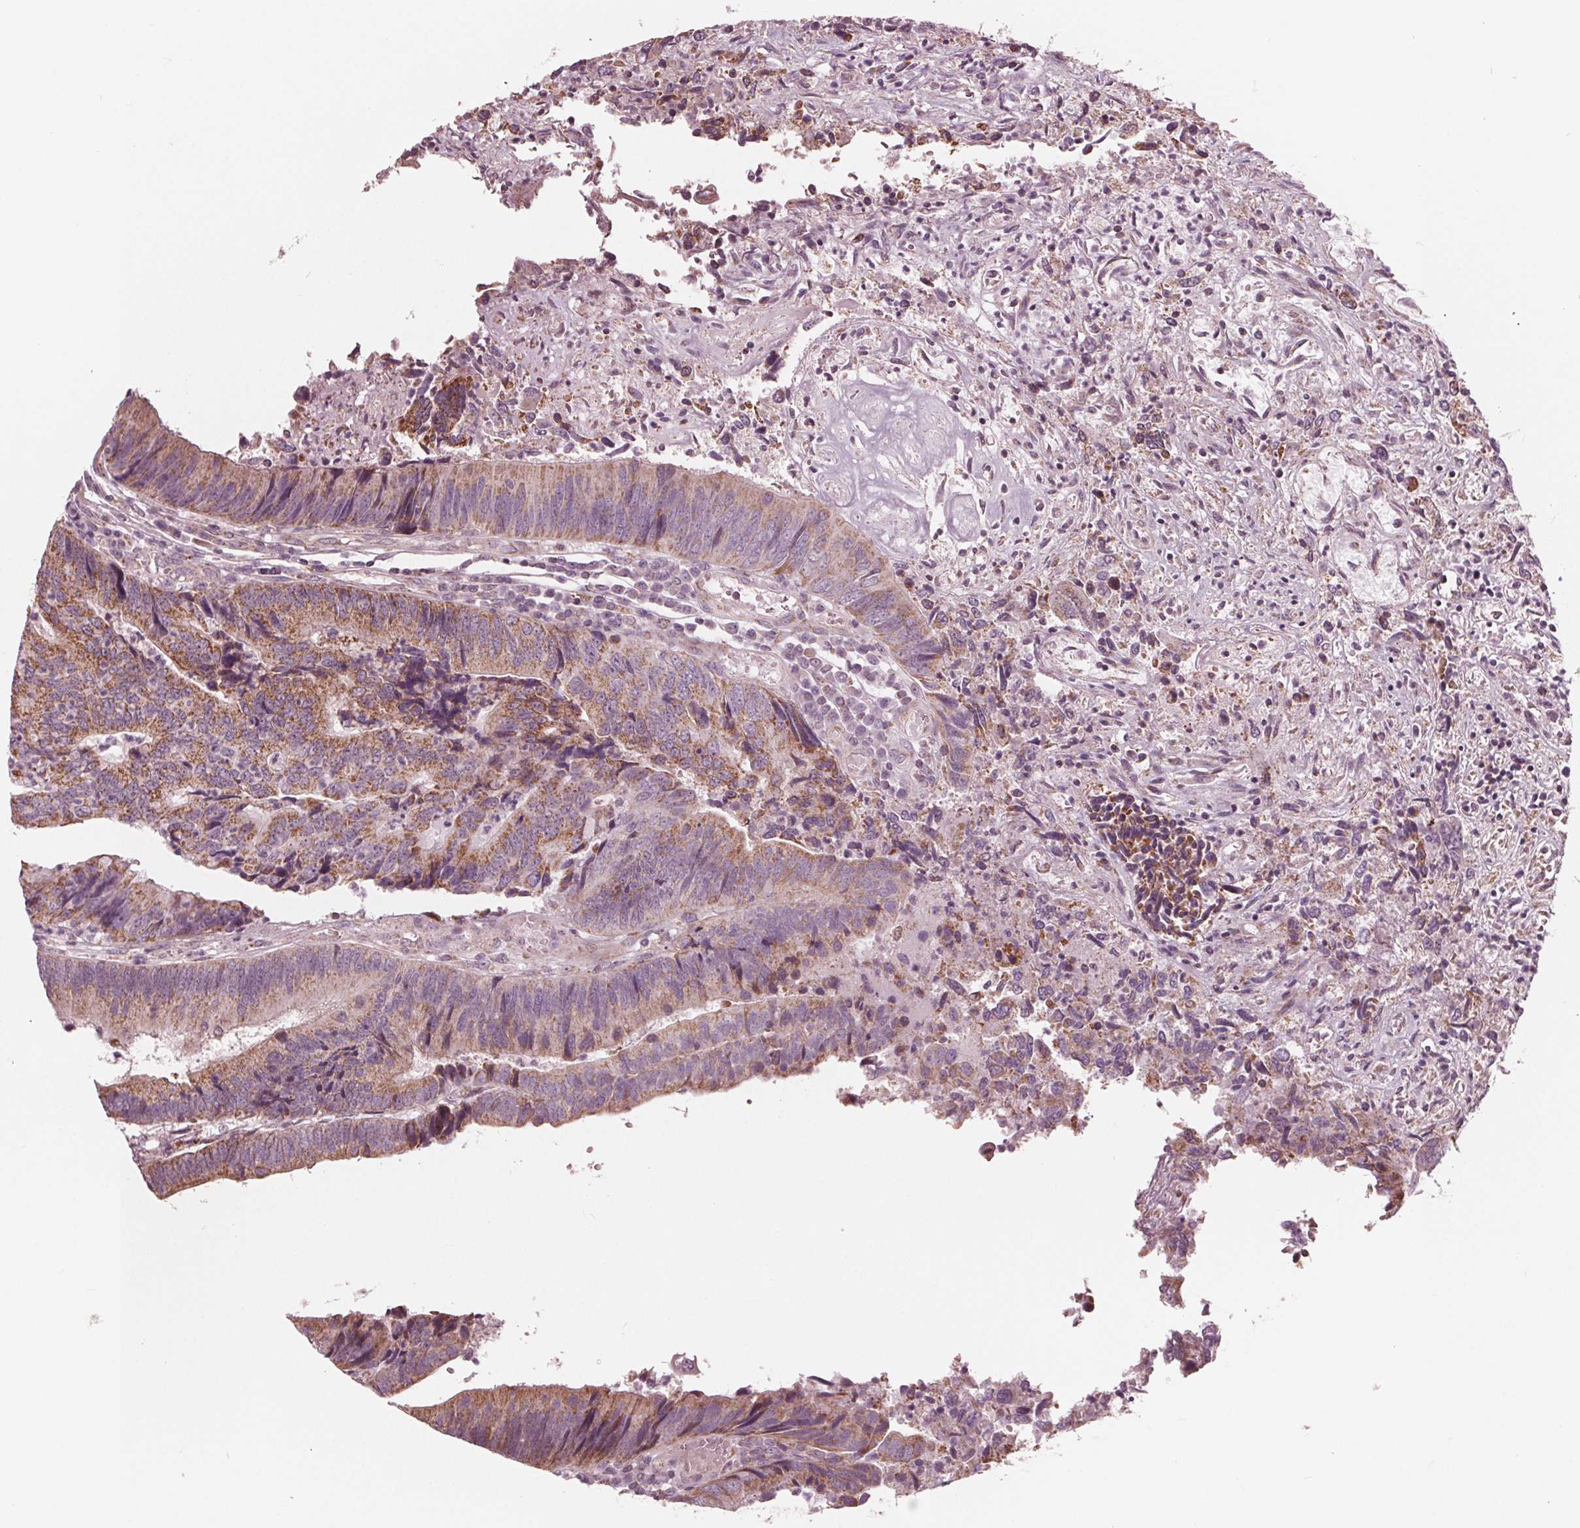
{"staining": {"intensity": "moderate", "quantity": ">75%", "location": "cytoplasmic/membranous"}, "tissue": "colorectal cancer", "cell_type": "Tumor cells", "image_type": "cancer", "snomed": [{"axis": "morphology", "description": "Adenocarcinoma, NOS"}, {"axis": "topography", "description": "Colon"}], "caption": "Tumor cells display moderate cytoplasmic/membranous expression in about >75% of cells in colorectal adenocarcinoma.", "gene": "DCAF4L2", "patient": {"sex": "female", "age": 67}}